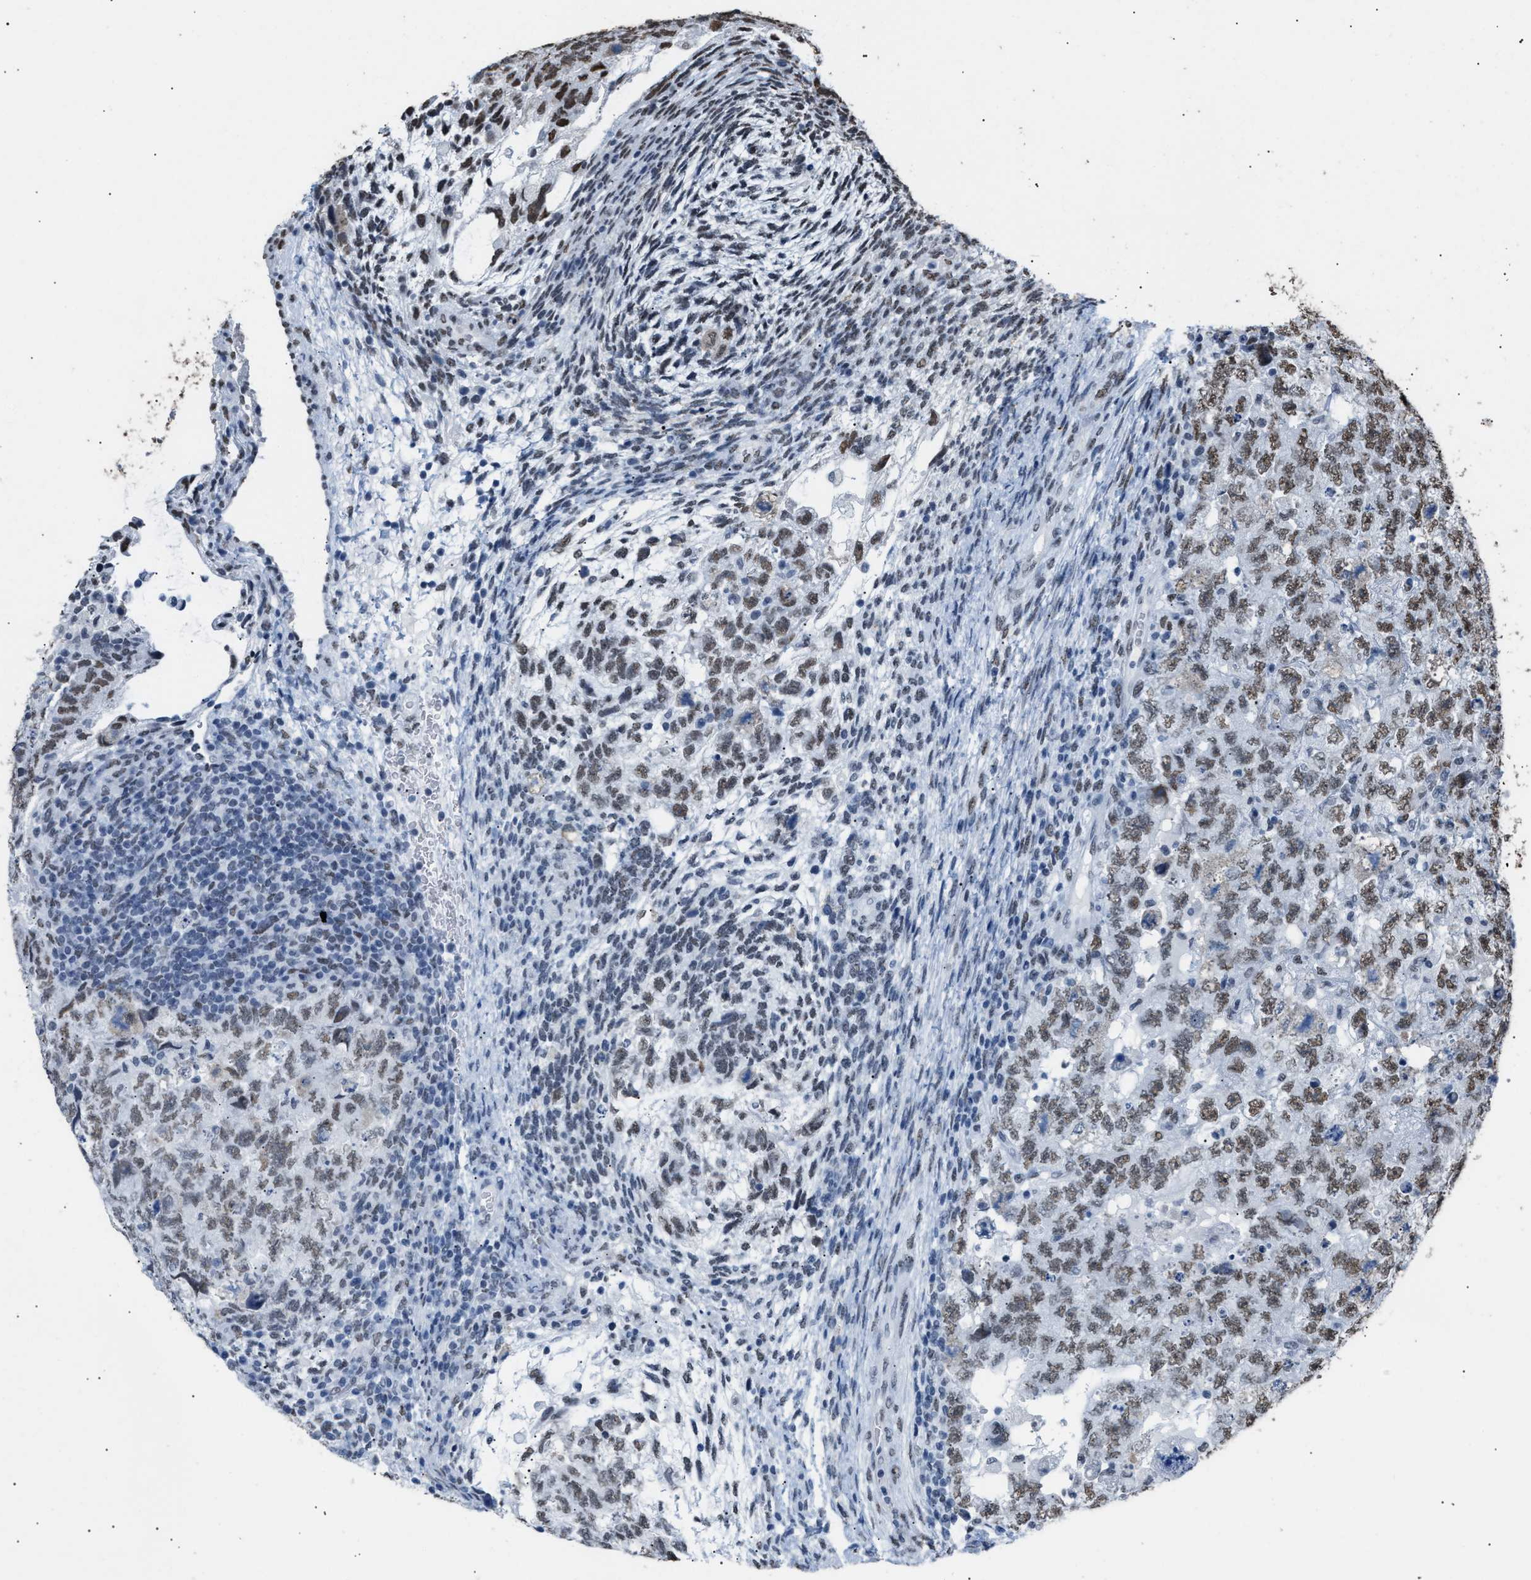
{"staining": {"intensity": "moderate", "quantity": ">75%", "location": "nuclear"}, "tissue": "testis cancer", "cell_type": "Tumor cells", "image_type": "cancer", "snomed": [{"axis": "morphology", "description": "Carcinoma, Embryonal, NOS"}, {"axis": "topography", "description": "Testis"}], "caption": "Approximately >75% of tumor cells in human testis cancer show moderate nuclear protein staining as visualized by brown immunohistochemical staining.", "gene": "CCAR2", "patient": {"sex": "male", "age": 36}}